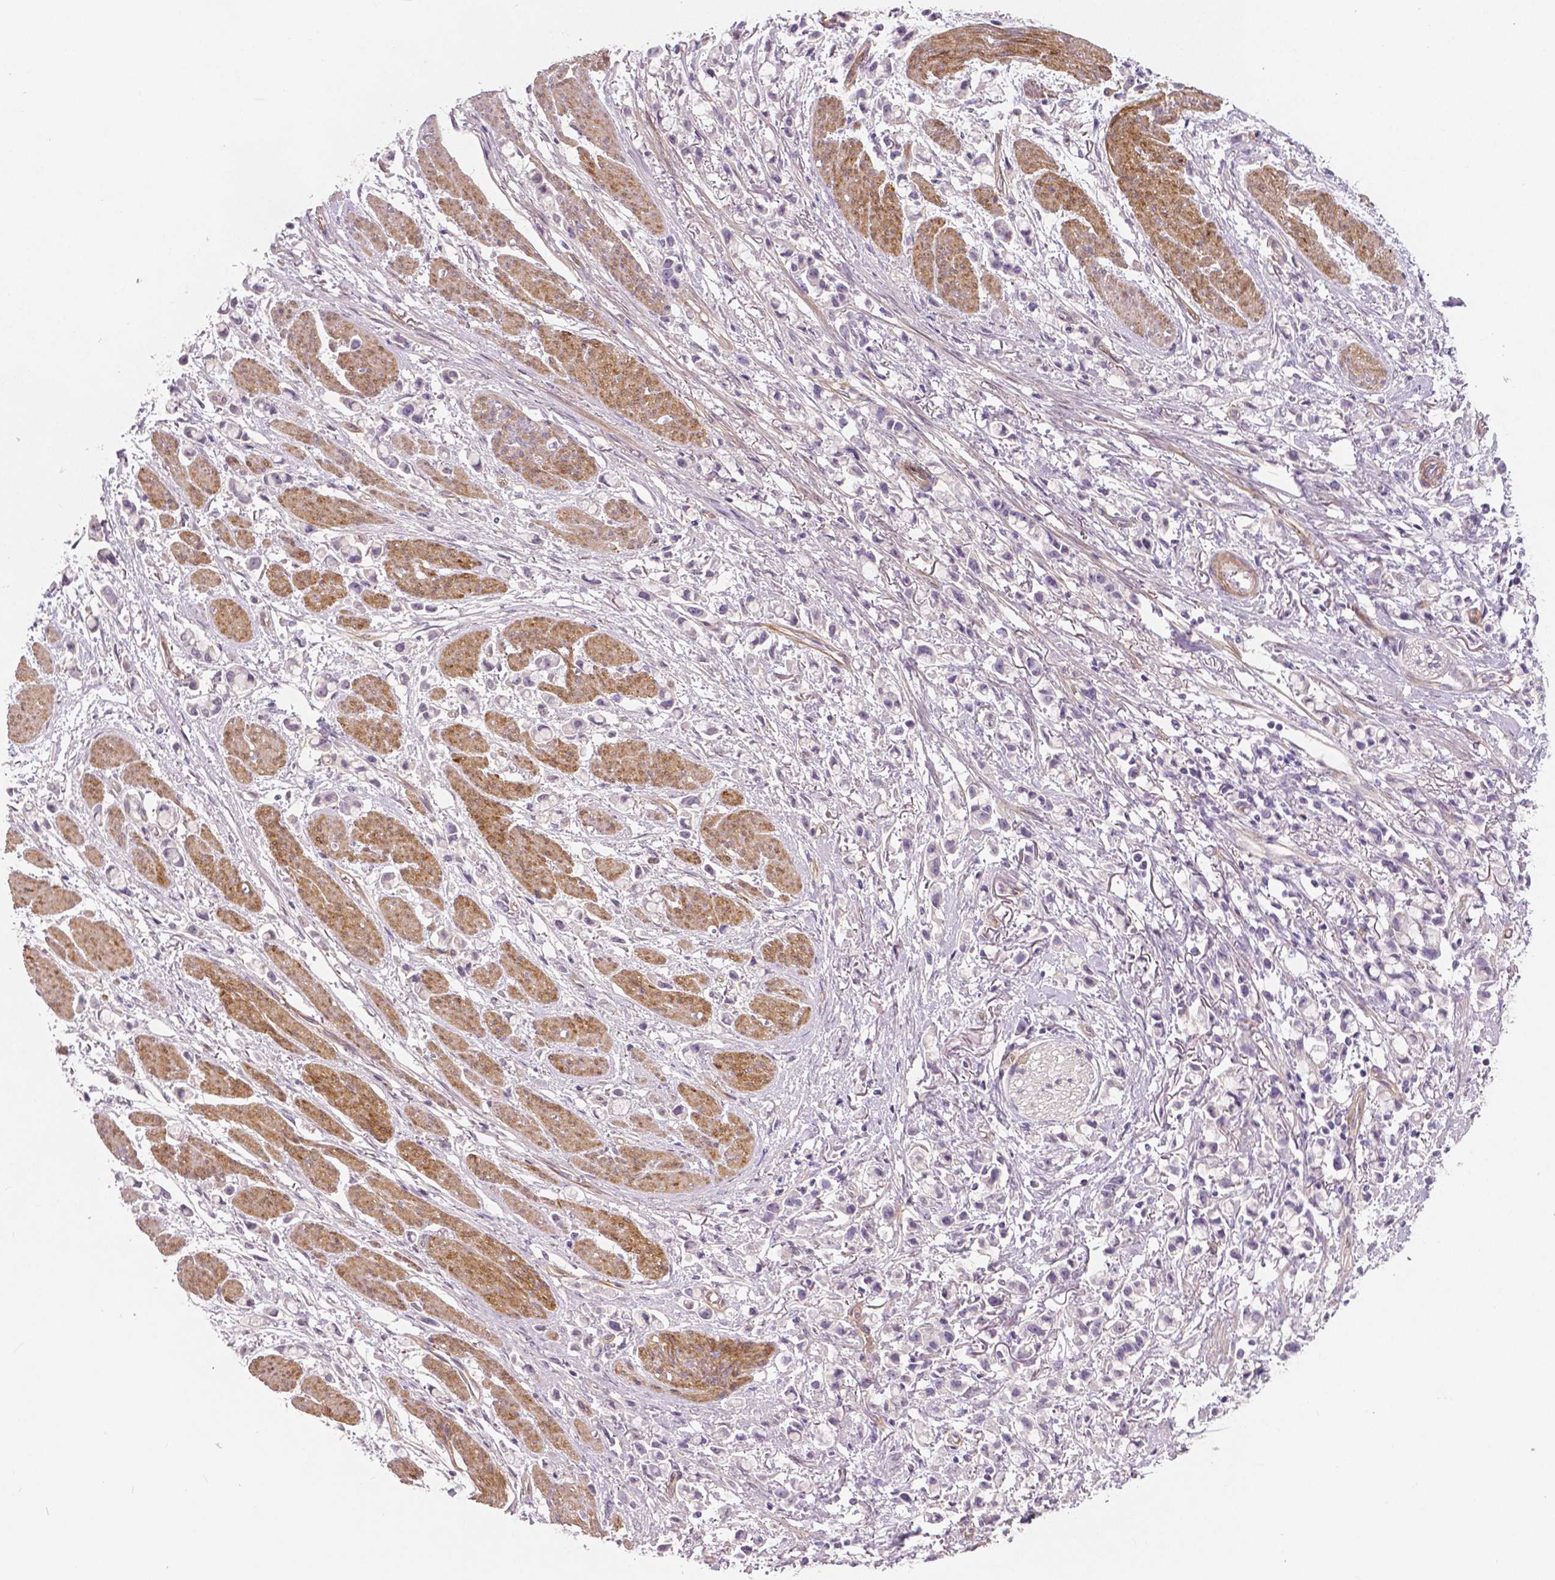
{"staining": {"intensity": "negative", "quantity": "none", "location": "none"}, "tissue": "stomach cancer", "cell_type": "Tumor cells", "image_type": "cancer", "snomed": [{"axis": "morphology", "description": "Adenocarcinoma, NOS"}, {"axis": "topography", "description": "Stomach"}], "caption": "Stomach cancer stained for a protein using immunohistochemistry exhibits no expression tumor cells.", "gene": "FLT1", "patient": {"sex": "female", "age": 81}}